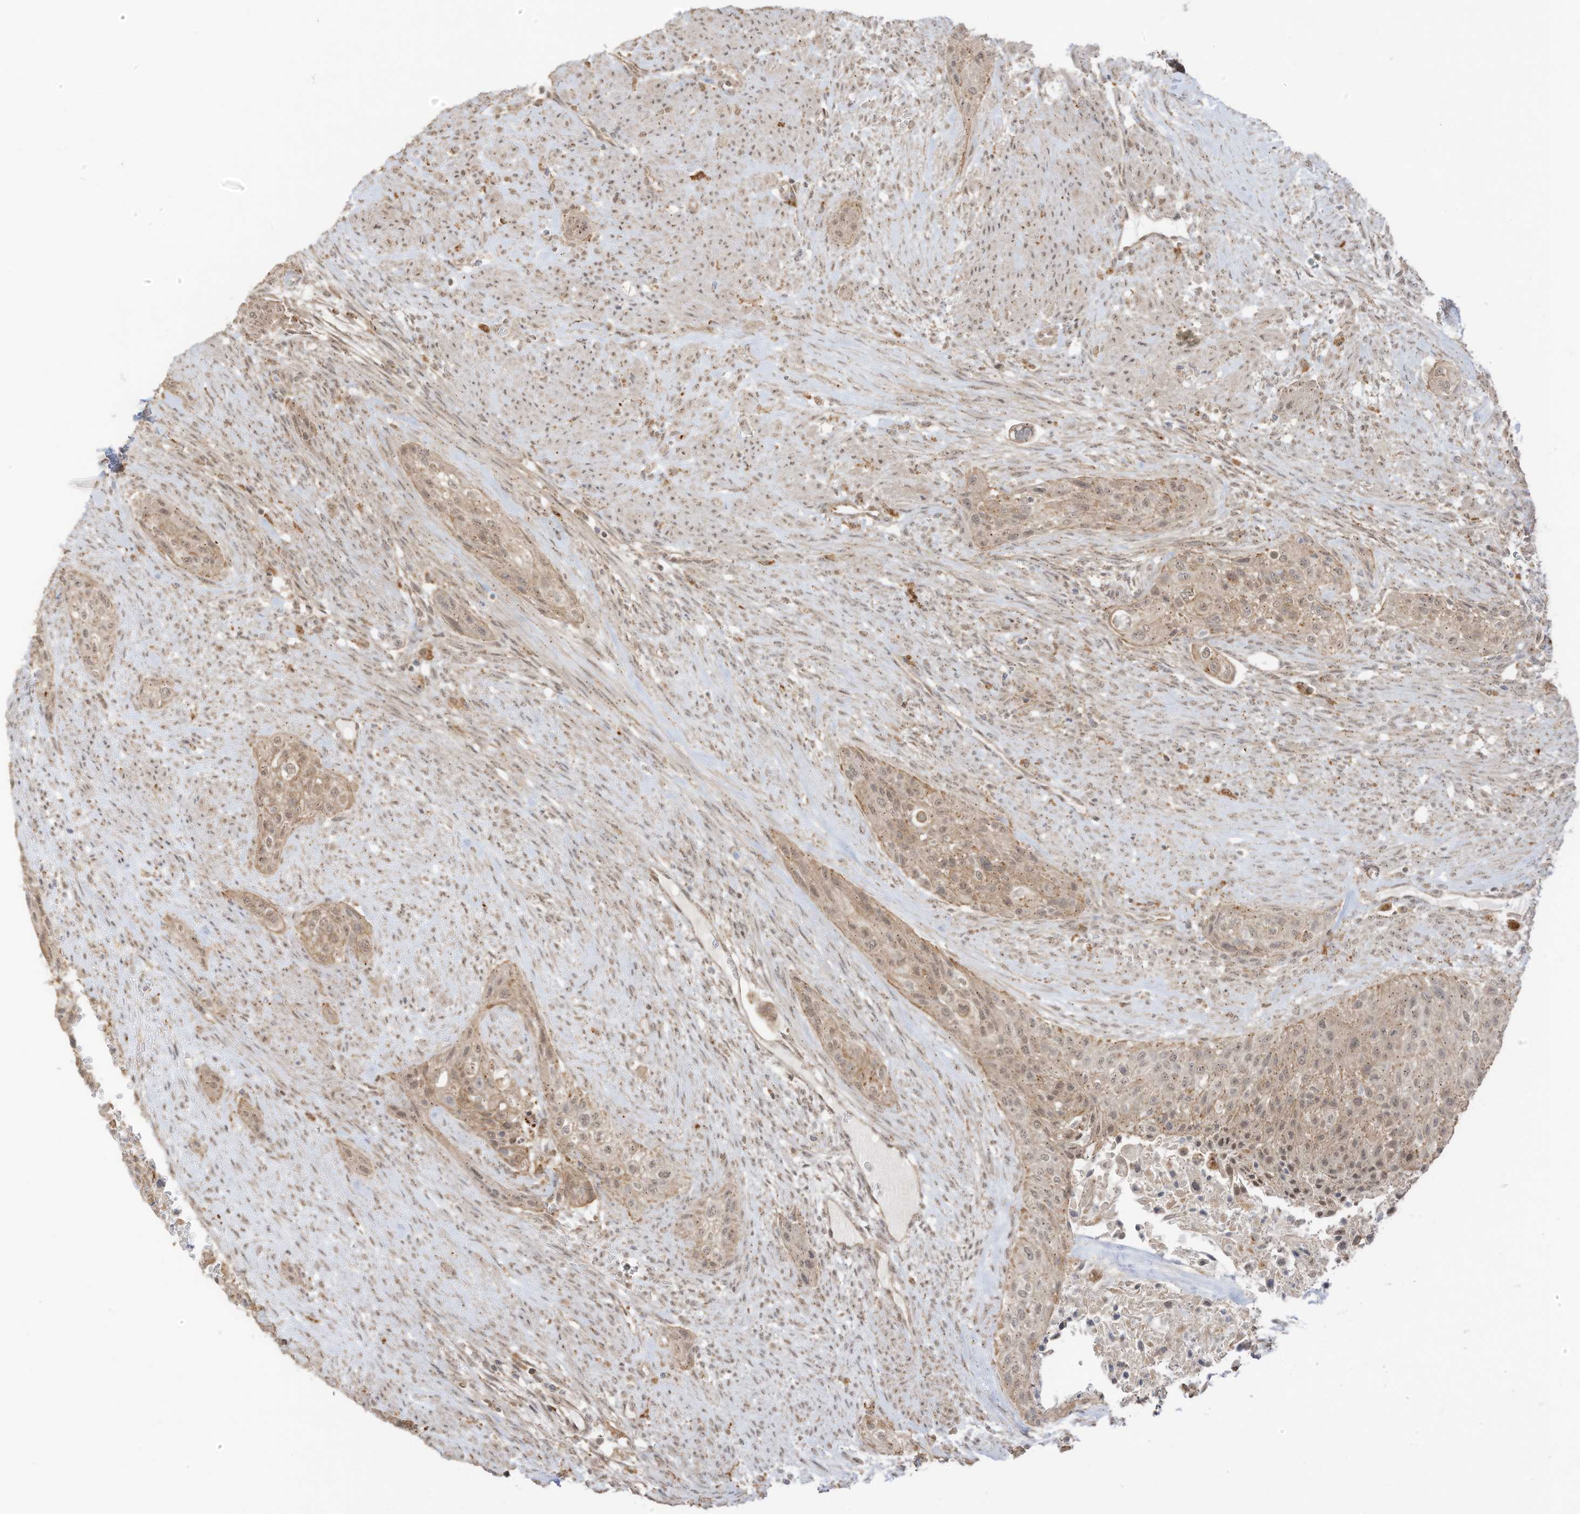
{"staining": {"intensity": "moderate", "quantity": "25%-75%", "location": "cytoplasmic/membranous"}, "tissue": "urothelial cancer", "cell_type": "Tumor cells", "image_type": "cancer", "snomed": [{"axis": "morphology", "description": "Urothelial carcinoma, High grade"}, {"axis": "topography", "description": "Urinary bladder"}], "caption": "This is a photomicrograph of IHC staining of high-grade urothelial carcinoma, which shows moderate positivity in the cytoplasmic/membranous of tumor cells.", "gene": "N4BP3", "patient": {"sex": "male", "age": 35}}